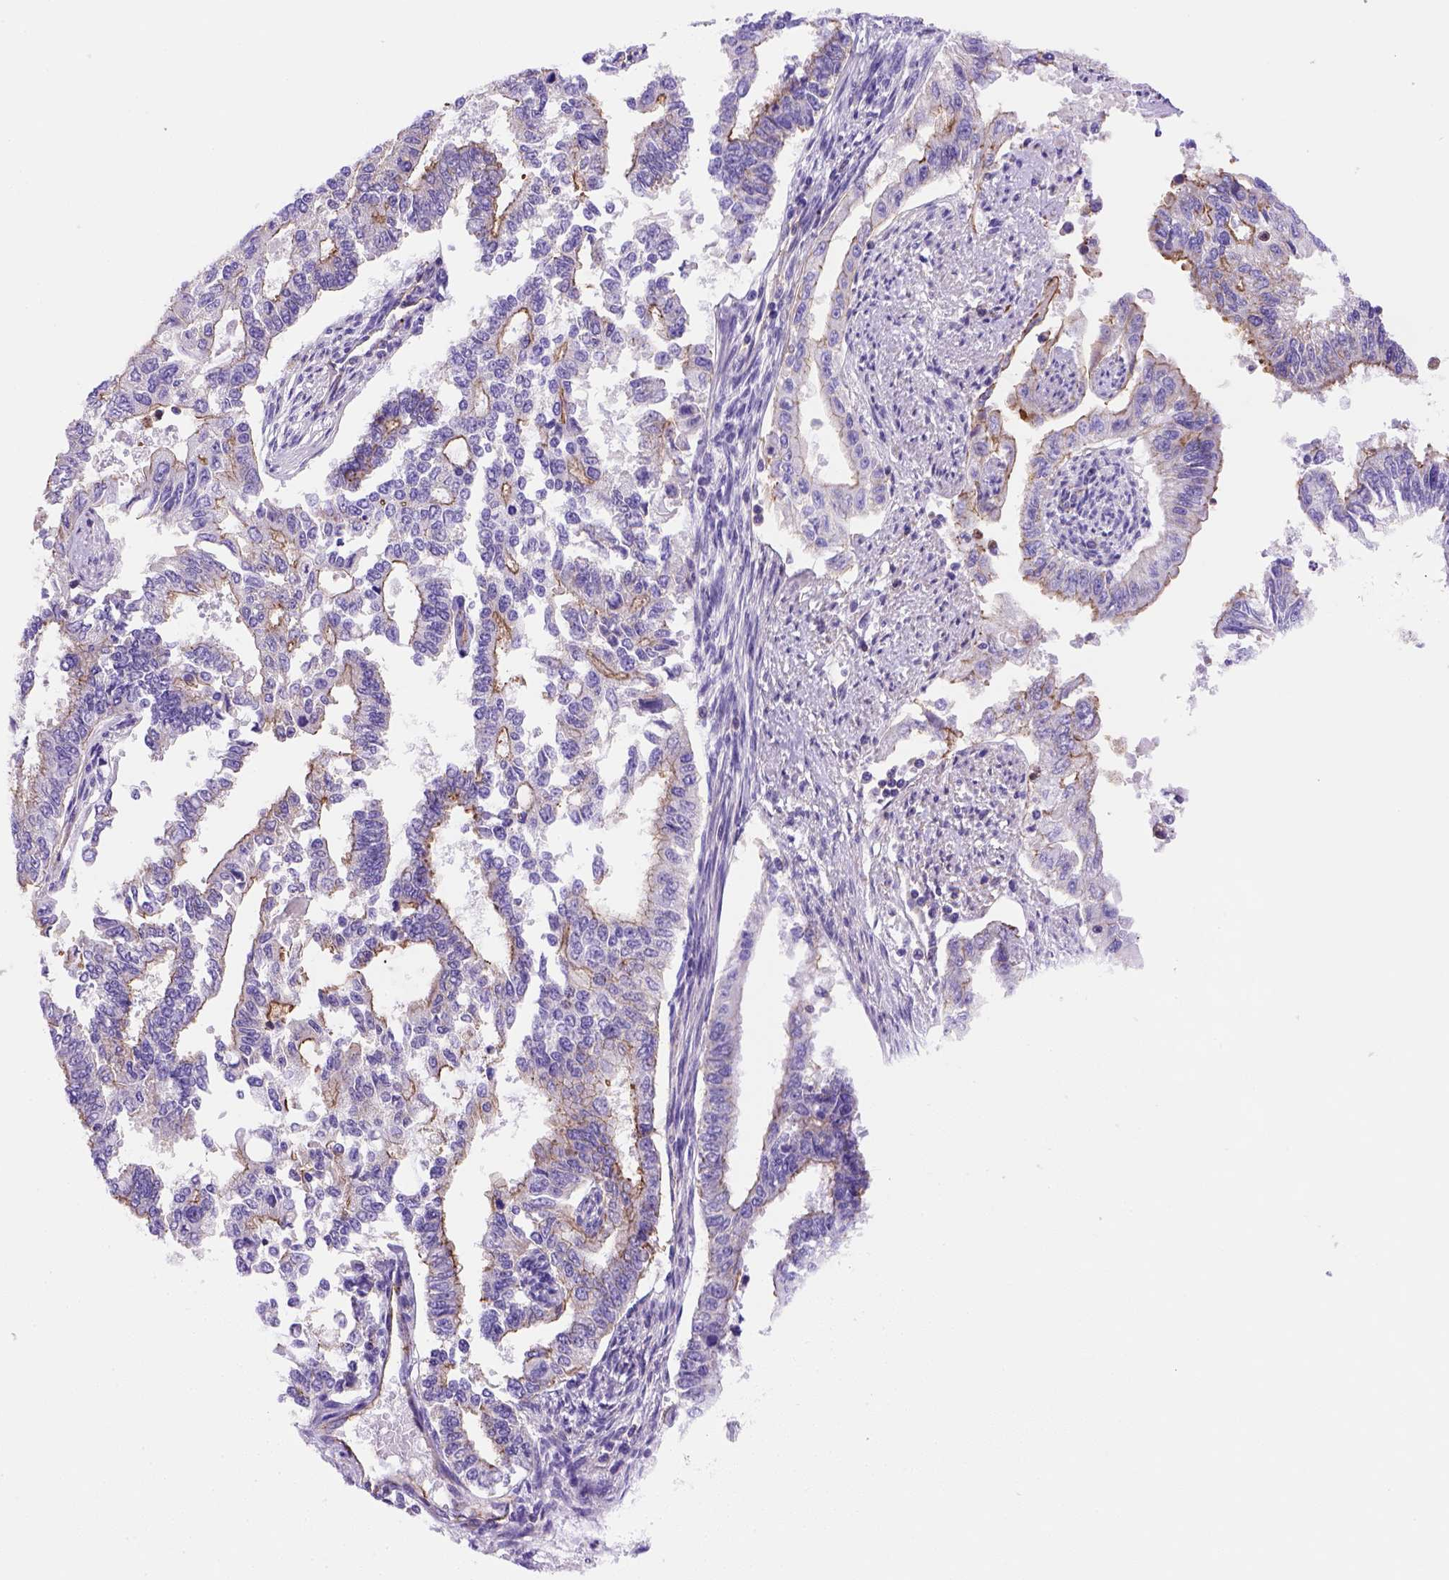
{"staining": {"intensity": "moderate", "quantity": "25%-75%", "location": "cytoplasmic/membranous"}, "tissue": "endometrial cancer", "cell_type": "Tumor cells", "image_type": "cancer", "snomed": [{"axis": "morphology", "description": "Adenocarcinoma, NOS"}, {"axis": "topography", "description": "Uterus"}], "caption": "Protein expression analysis of adenocarcinoma (endometrial) shows moderate cytoplasmic/membranous positivity in approximately 25%-75% of tumor cells.", "gene": "PEX12", "patient": {"sex": "female", "age": 59}}